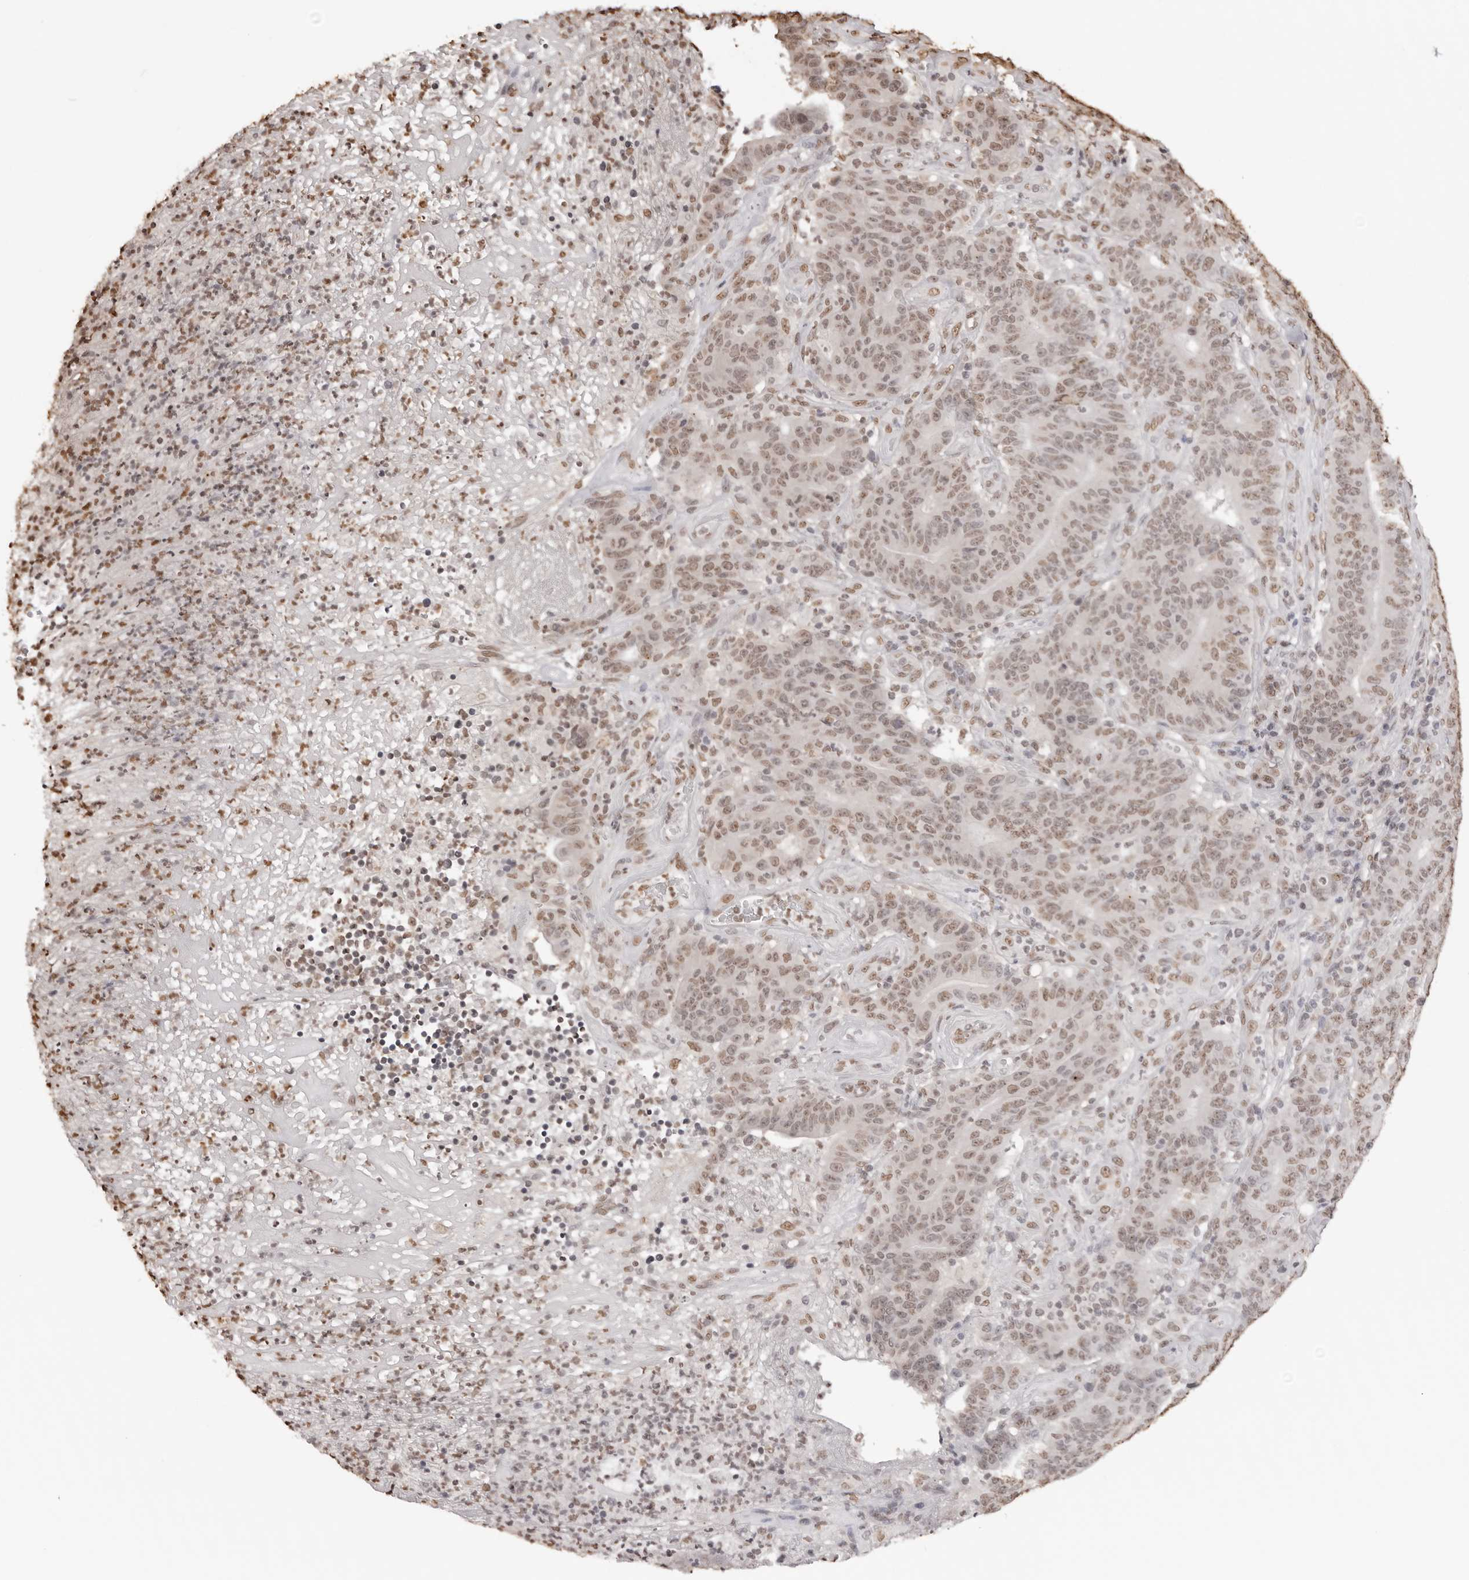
{"staining": {"intensity": "weak", "quantity": ">75%", "location": "nuclear"}, "tissue": "colorectal cancer", "cell_type": "Tumor cells", "image_type": "cancer", "snomed": [{"axis": "morphology", "description": "Normal tissue, NOS"}, {"axis": "morphology", "description": "Adenocarcinoma, NOS"}, {"axis": "topography", "description": "Colon"}], "caption": "A high-resolution photomicrograph shows immunohistochemistry staining of colorectal cancer (adenocarcinoma), which reveals weak nuclear expression in approximately >75% of tumor cells. (Brightfield microscopy of DAB IHC at high magnification).", "gene": "OLIG3", "patient": {"sex": "female", "age": 75}}